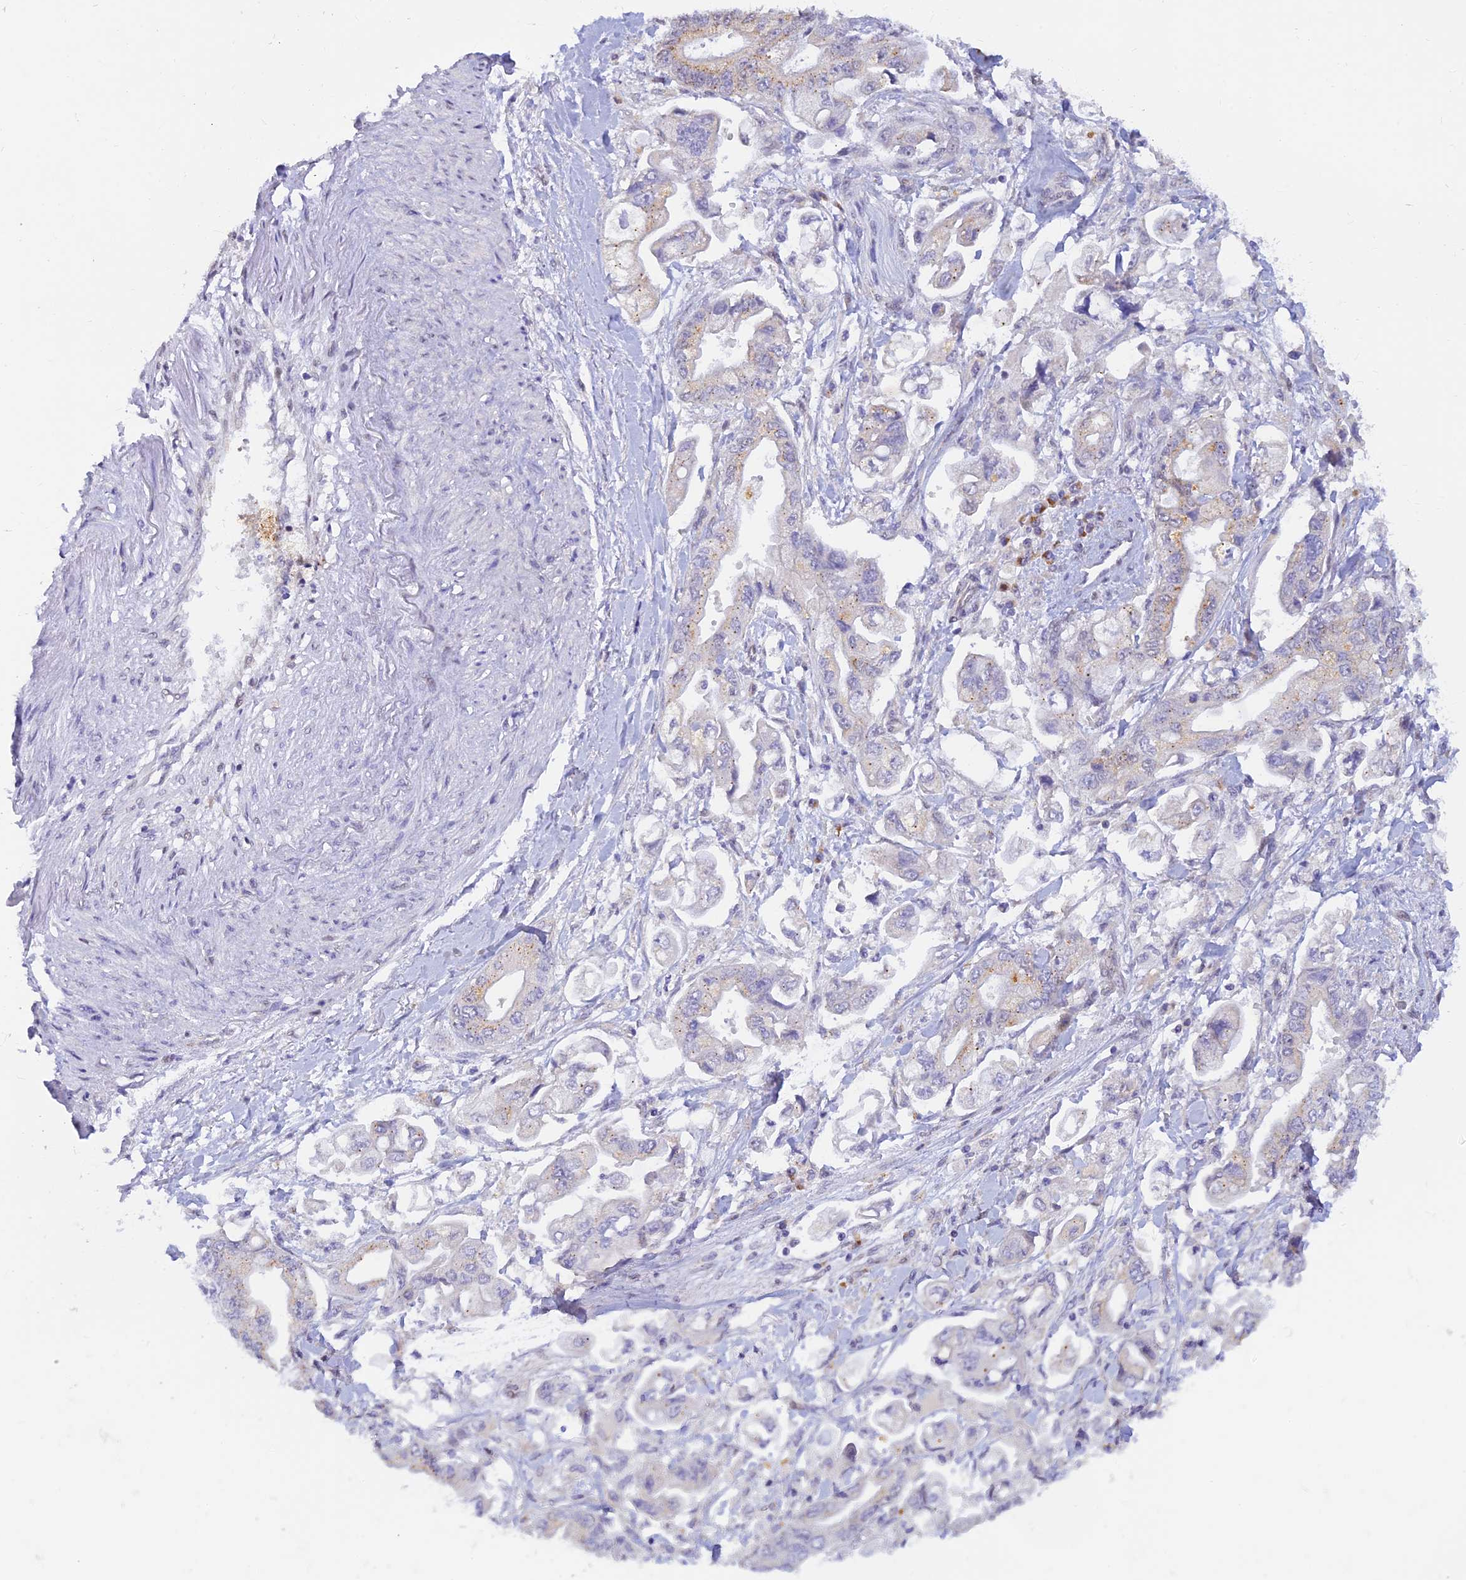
{"staining": {"intensity": "weak", "quantity": "<25%", "location": "cytoplasmic/membranous"}, "tissue": "stomach cancer", "cell_type": "Tumor cells", "image_type": "cancer", "snomed": [{"axis": "morphology", "description": "Adenocarcinoma, NOS"}, {"axis": "topography", "description": "Stomach"}], "caption": "Immunohistochemistry photomicrograph of neoplastic tissue: human stomach cancer stained with DAB shows no significant protein staining in tumor cells.", "gene": "INKA1", "patient": {"sex": "male", "age": 62}}